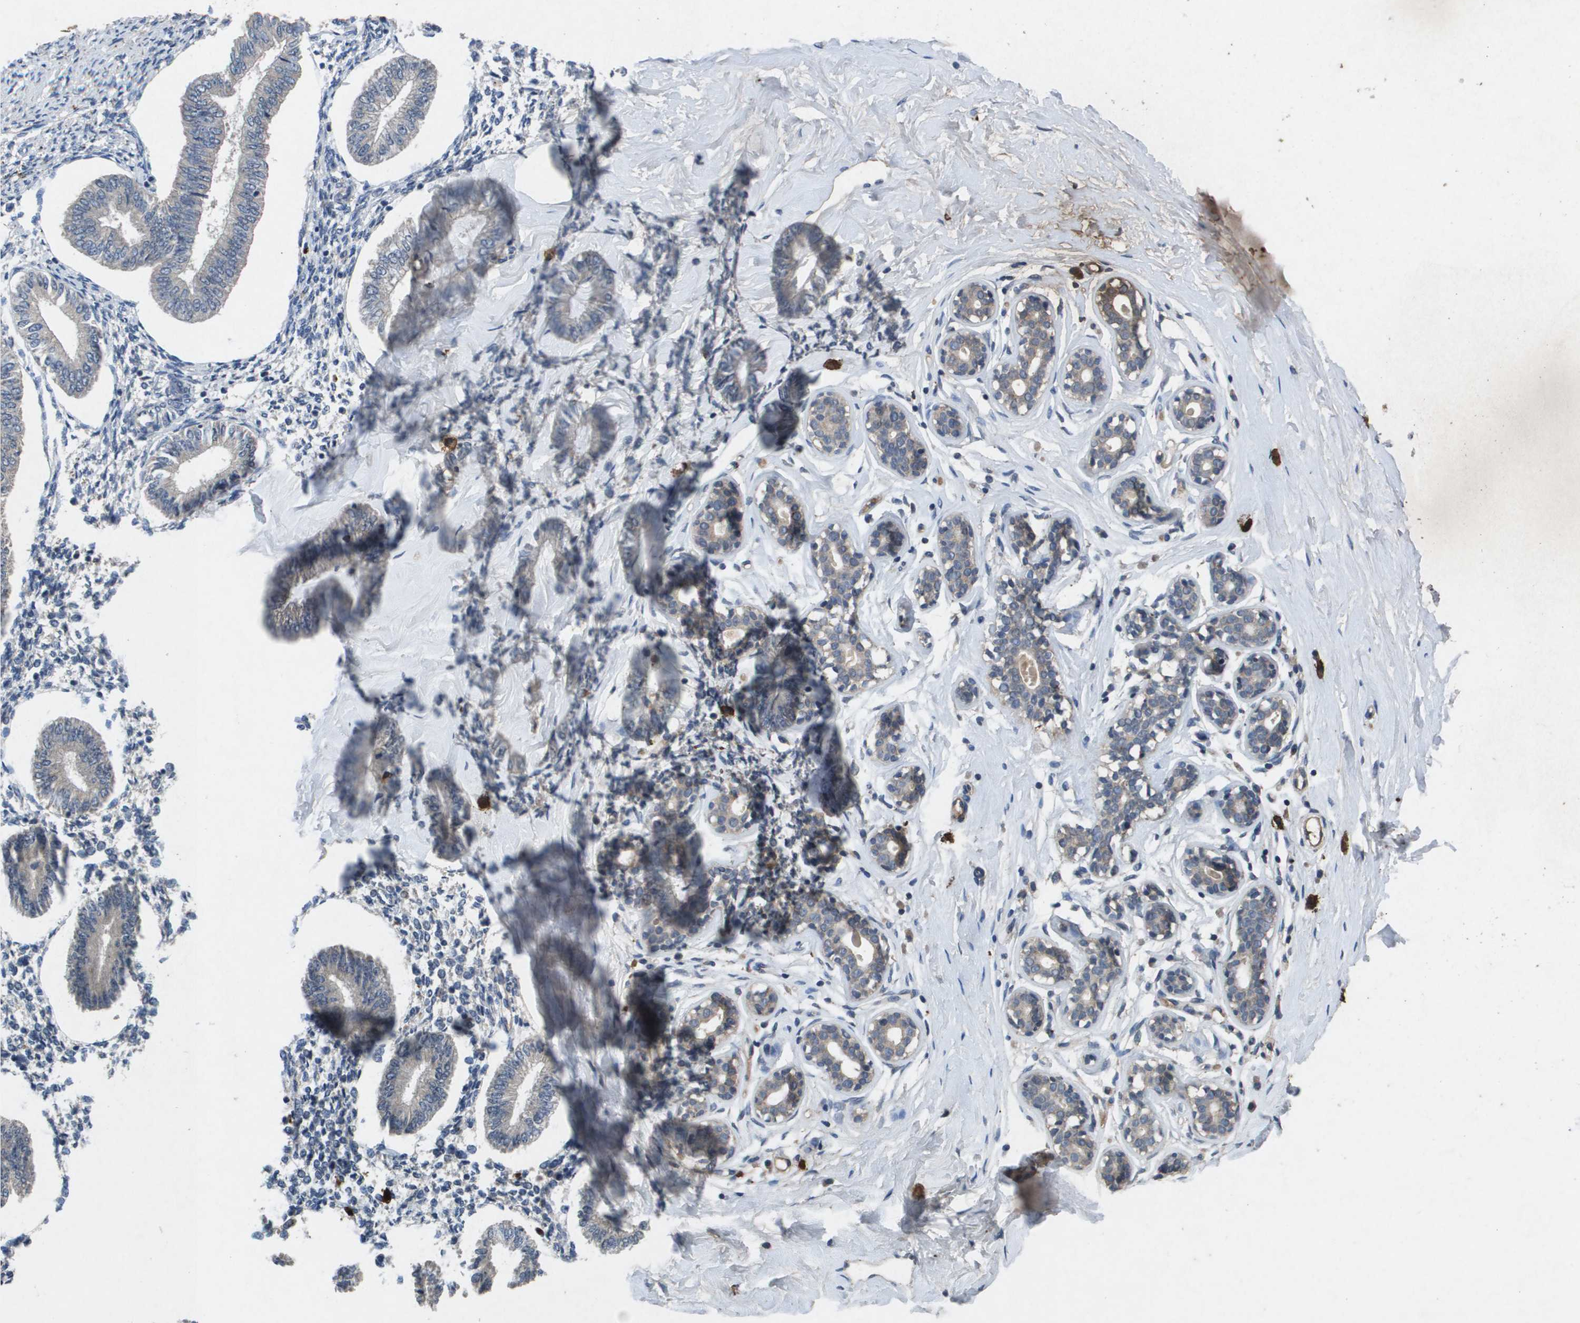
{"staining": {"intensity": "weak", "quantity": "<25%", "location": "cytoplasmic/membranous"}, "tissue": "endometrium", "cell_type": "Cells in endometrial stroma", "image_type": "normal", "snomed": [{"axis": "morphology", "description": "Normal tissue, NOS"}, {"axis": "topography", "description": "Endometrium"}], "caption": "A photomicrograph of endometrium stained for a protein demonstrates no brown staining in cells in endometrial stroma. (Brightfield microscopy of DAB (3,3'-diaminobenzidine) immunohistochemistry at high magnification).", "gene": "PROC", "patient": {"sex": "female", "age": 50}}